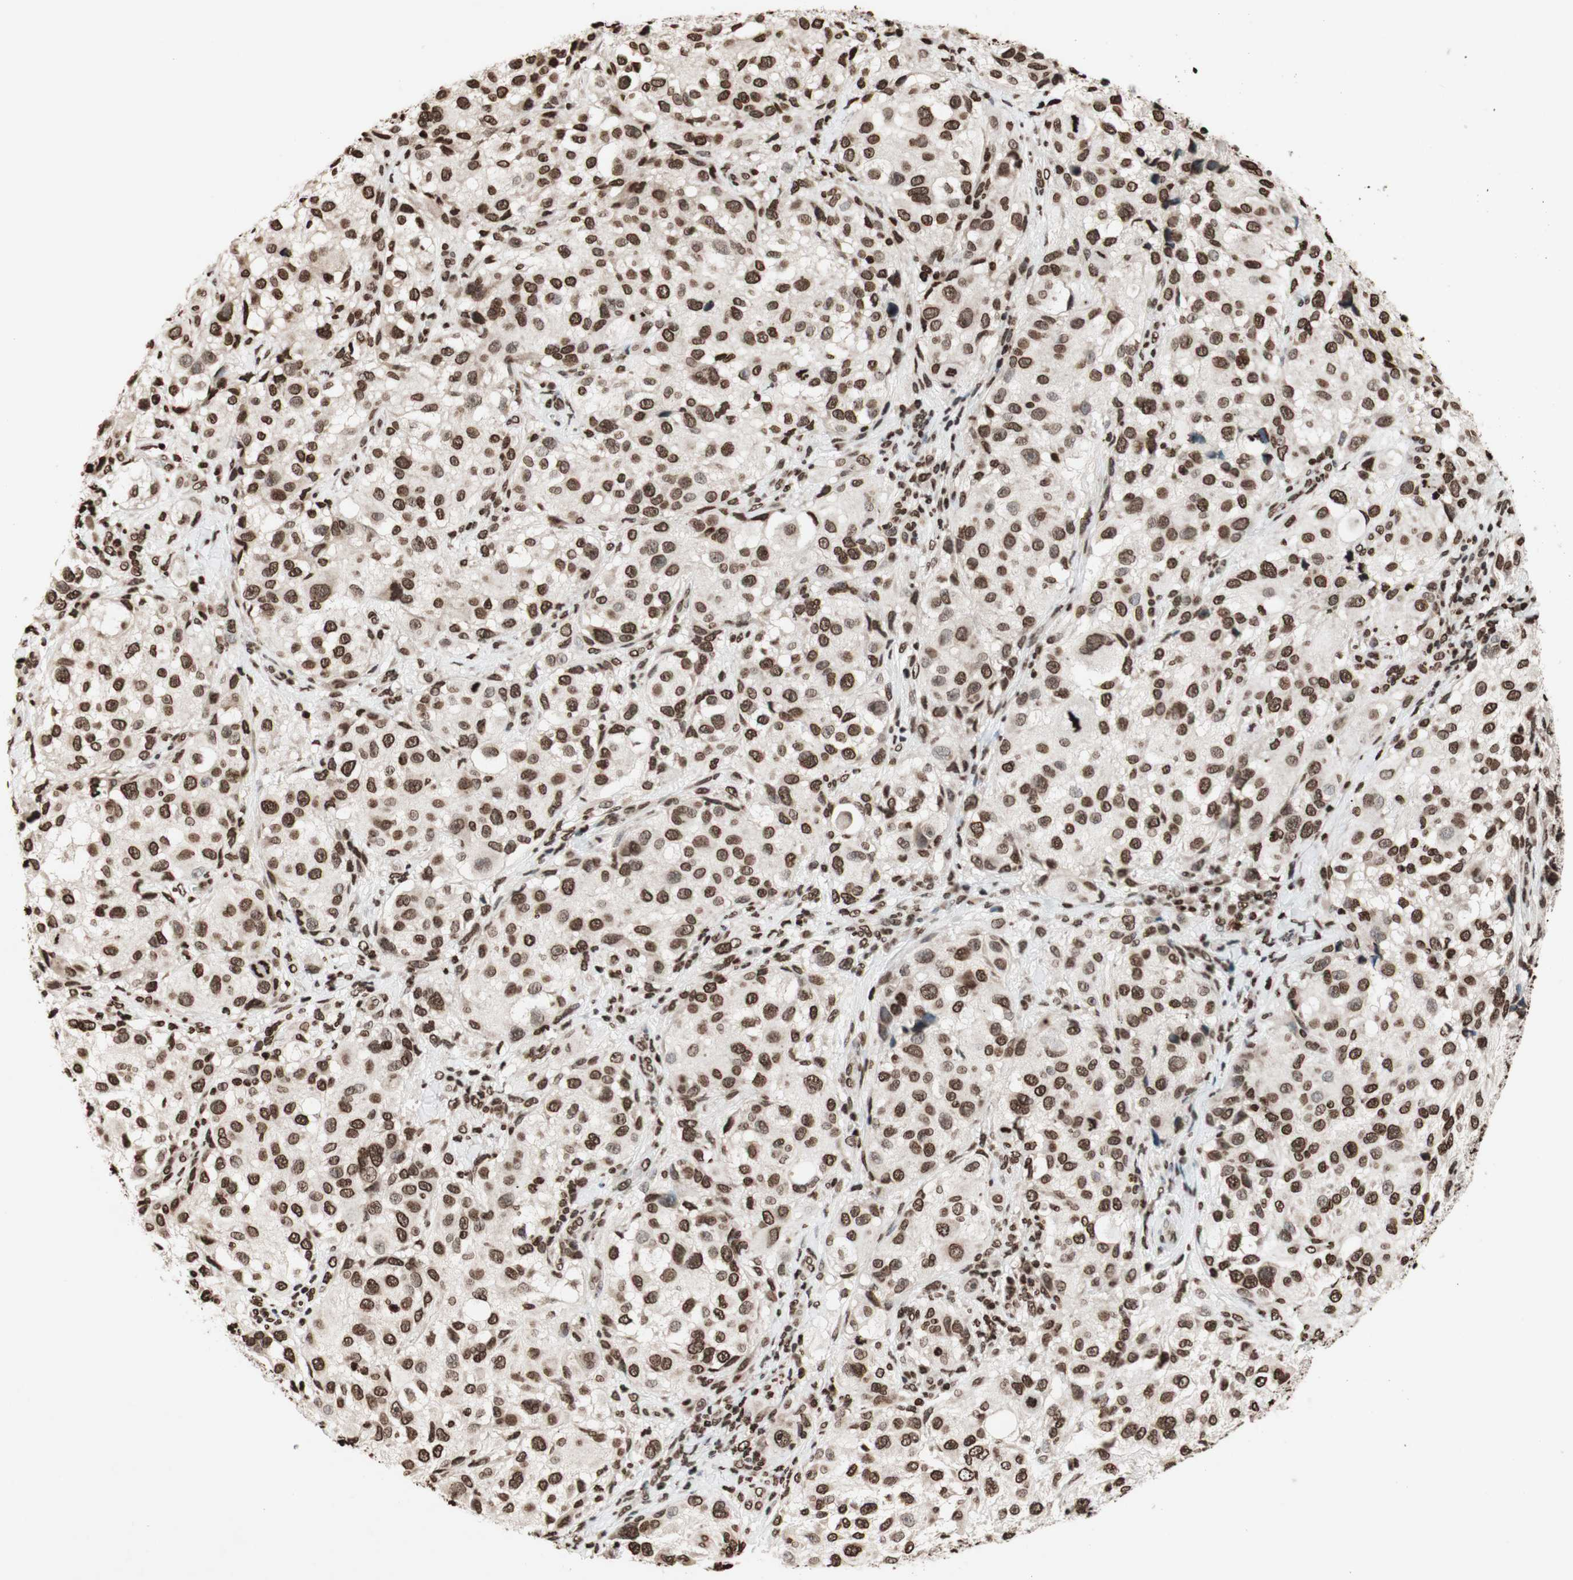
{"staining": {"intensity": "moderate", "quantity": ">75%", "location": "nuclear"}, "tissue": "melanoma", "cell_type": "Tumor cells", "image_type": "cancer", "snomed": [{"axis": "morphology", "description": "Necrosis, NOS"}, {"axis": "morphology", "description": "Malignant melanoma, NOS"}, {"axis": "topography", "description": "Skin"}], "caption": "Brown immunohistochemical staining in human malignant melanoma shows moderate nuclear staining in about >75% of tumor cells.", "gene": "NCOA3", "patient": {"sex": "female", "age": 87}}